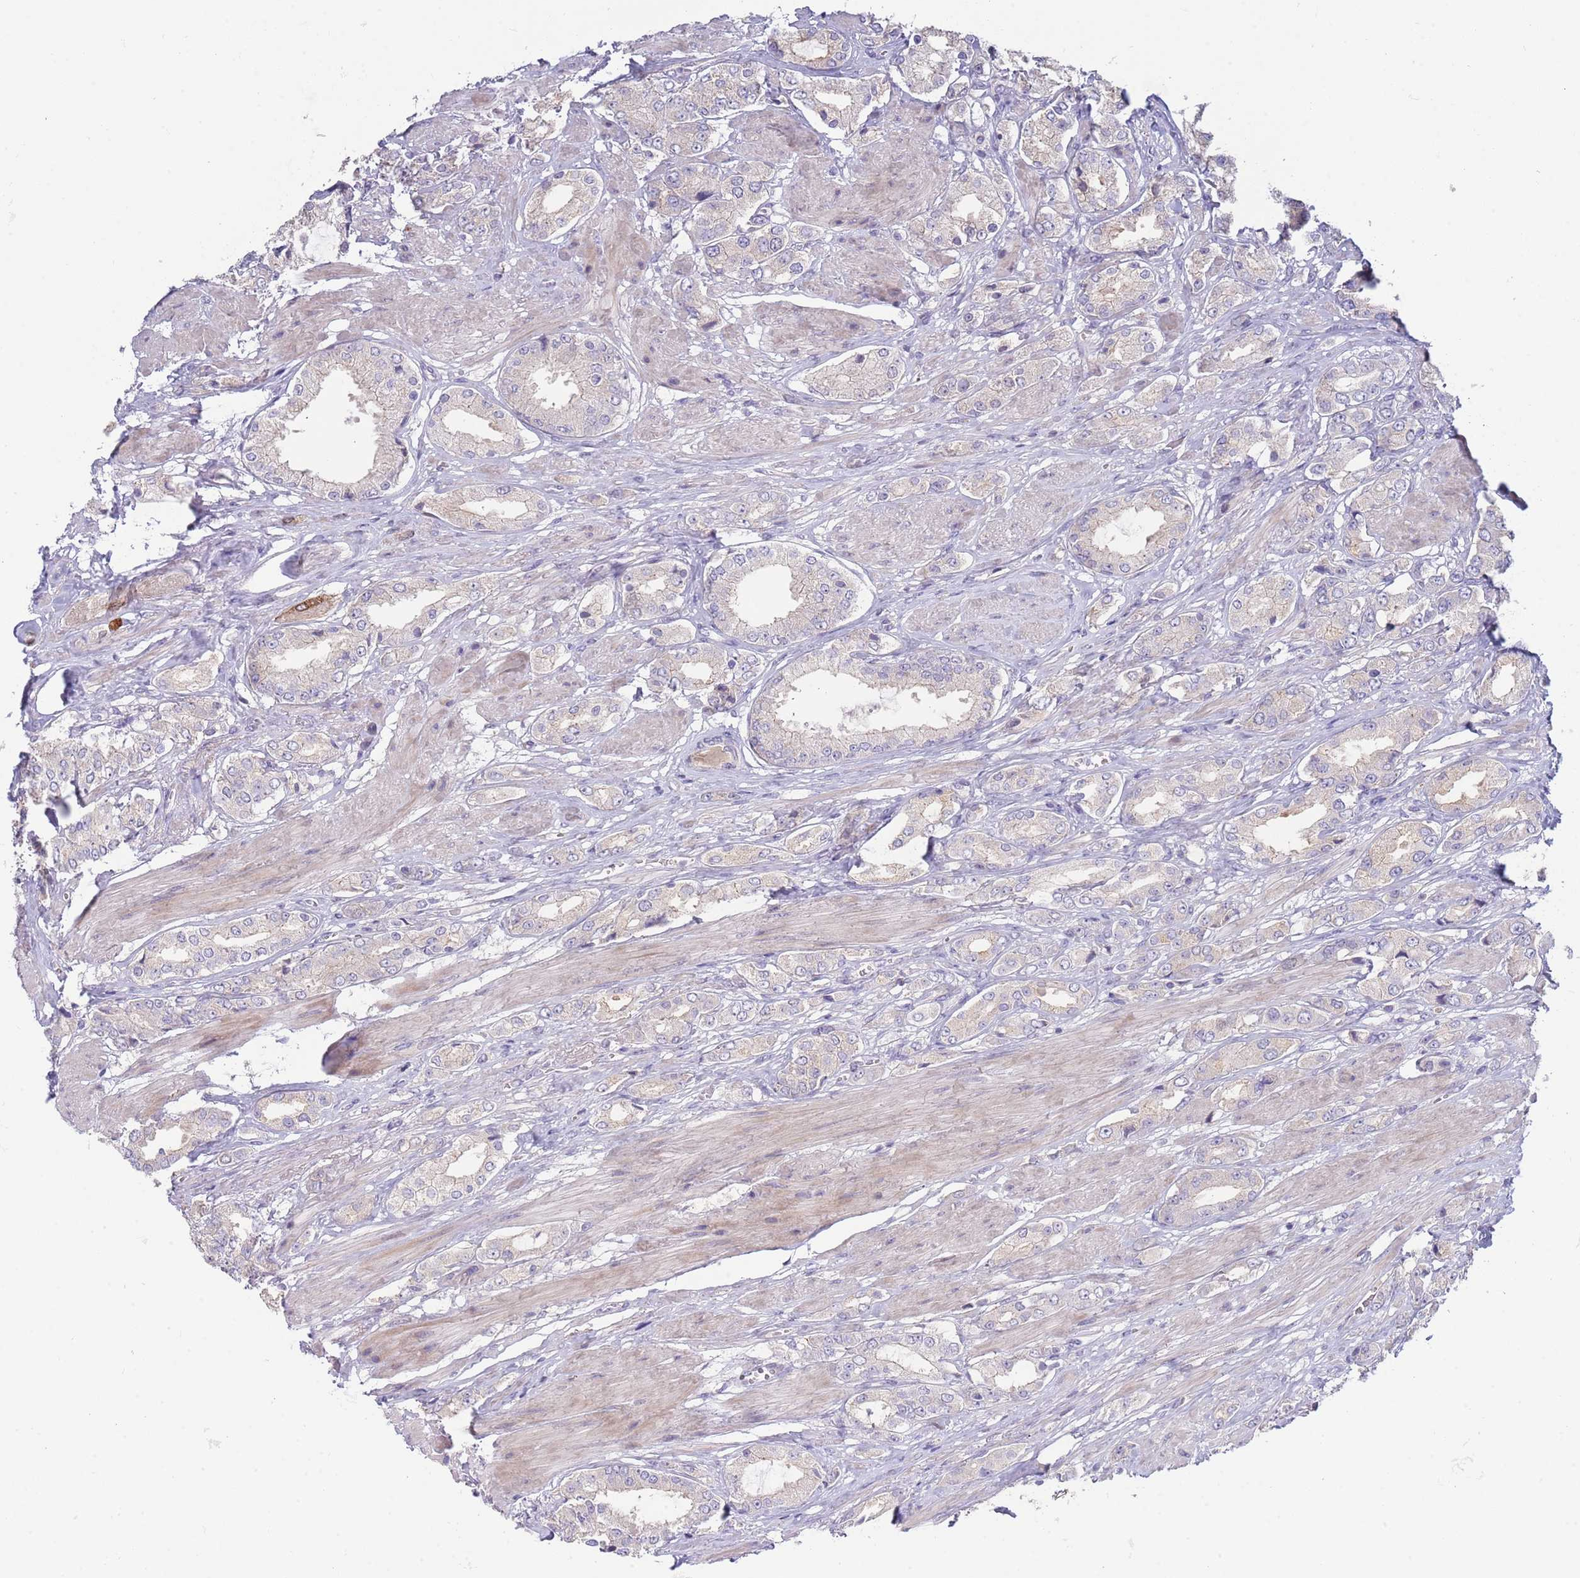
{"staining": {"intensity": "negative", "quantity": "none", "location": "none"}, "tissue": "prostate cancer", "cell_type": "Tumor cells", "image_type": "cancer", "snomed": [{"axis": "morphology", "description": "Adenocarcinoma, High grade"}, {"axis": "topography", "description": "Prostate and seminal vesicle, NOS"}], "caption": "Human high-grade adenocarcinoma (prostate) stained for a protein using immunohistochemistry reveals no staining in tumor cells.", "gene": "PIMREG", "patient": {"sex": "male", "age": 64}}